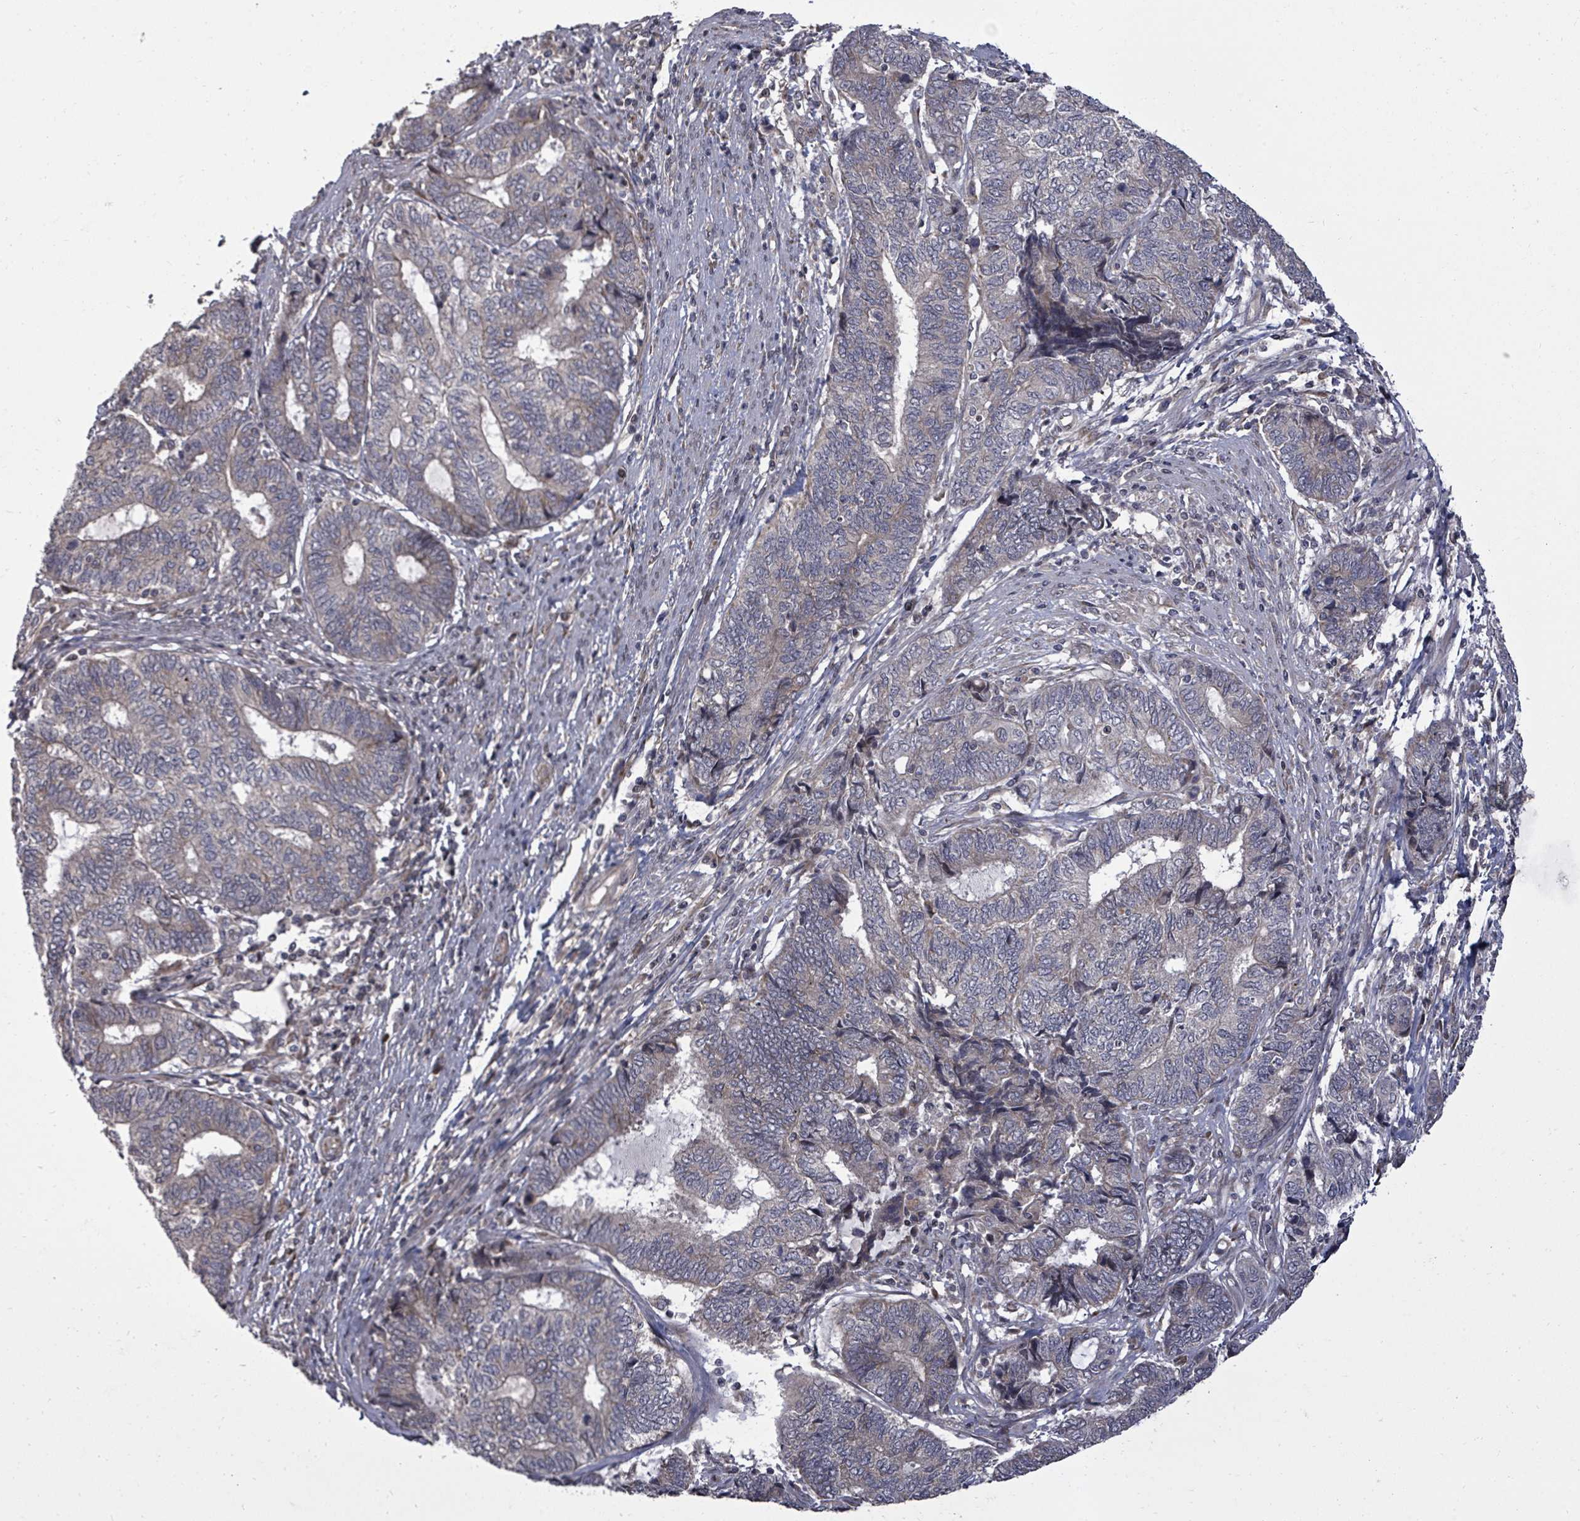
{"staining": {"intensity": "weak", "quantity": "<25%", "location": "cytoplasmic/membranous"}, "tissue": "endometrial cancer", "cell_type": "Tumor cells", "image_type": "cancer", "snomed": [{"axis": "morphology", "description": "Adenocarcinoma, NOS"}, {"axis": "topography", "description": "Uterus"}, {"axis": "topography", "description": "Endometrium"}], "caption": "Immunohistochemical staining of human adenocarcinoma (endometrial) reveals no significant positivity in tumor cells.", "gene": "KRTAP27-1", "patient": {"sex": "female", "age": 70}}